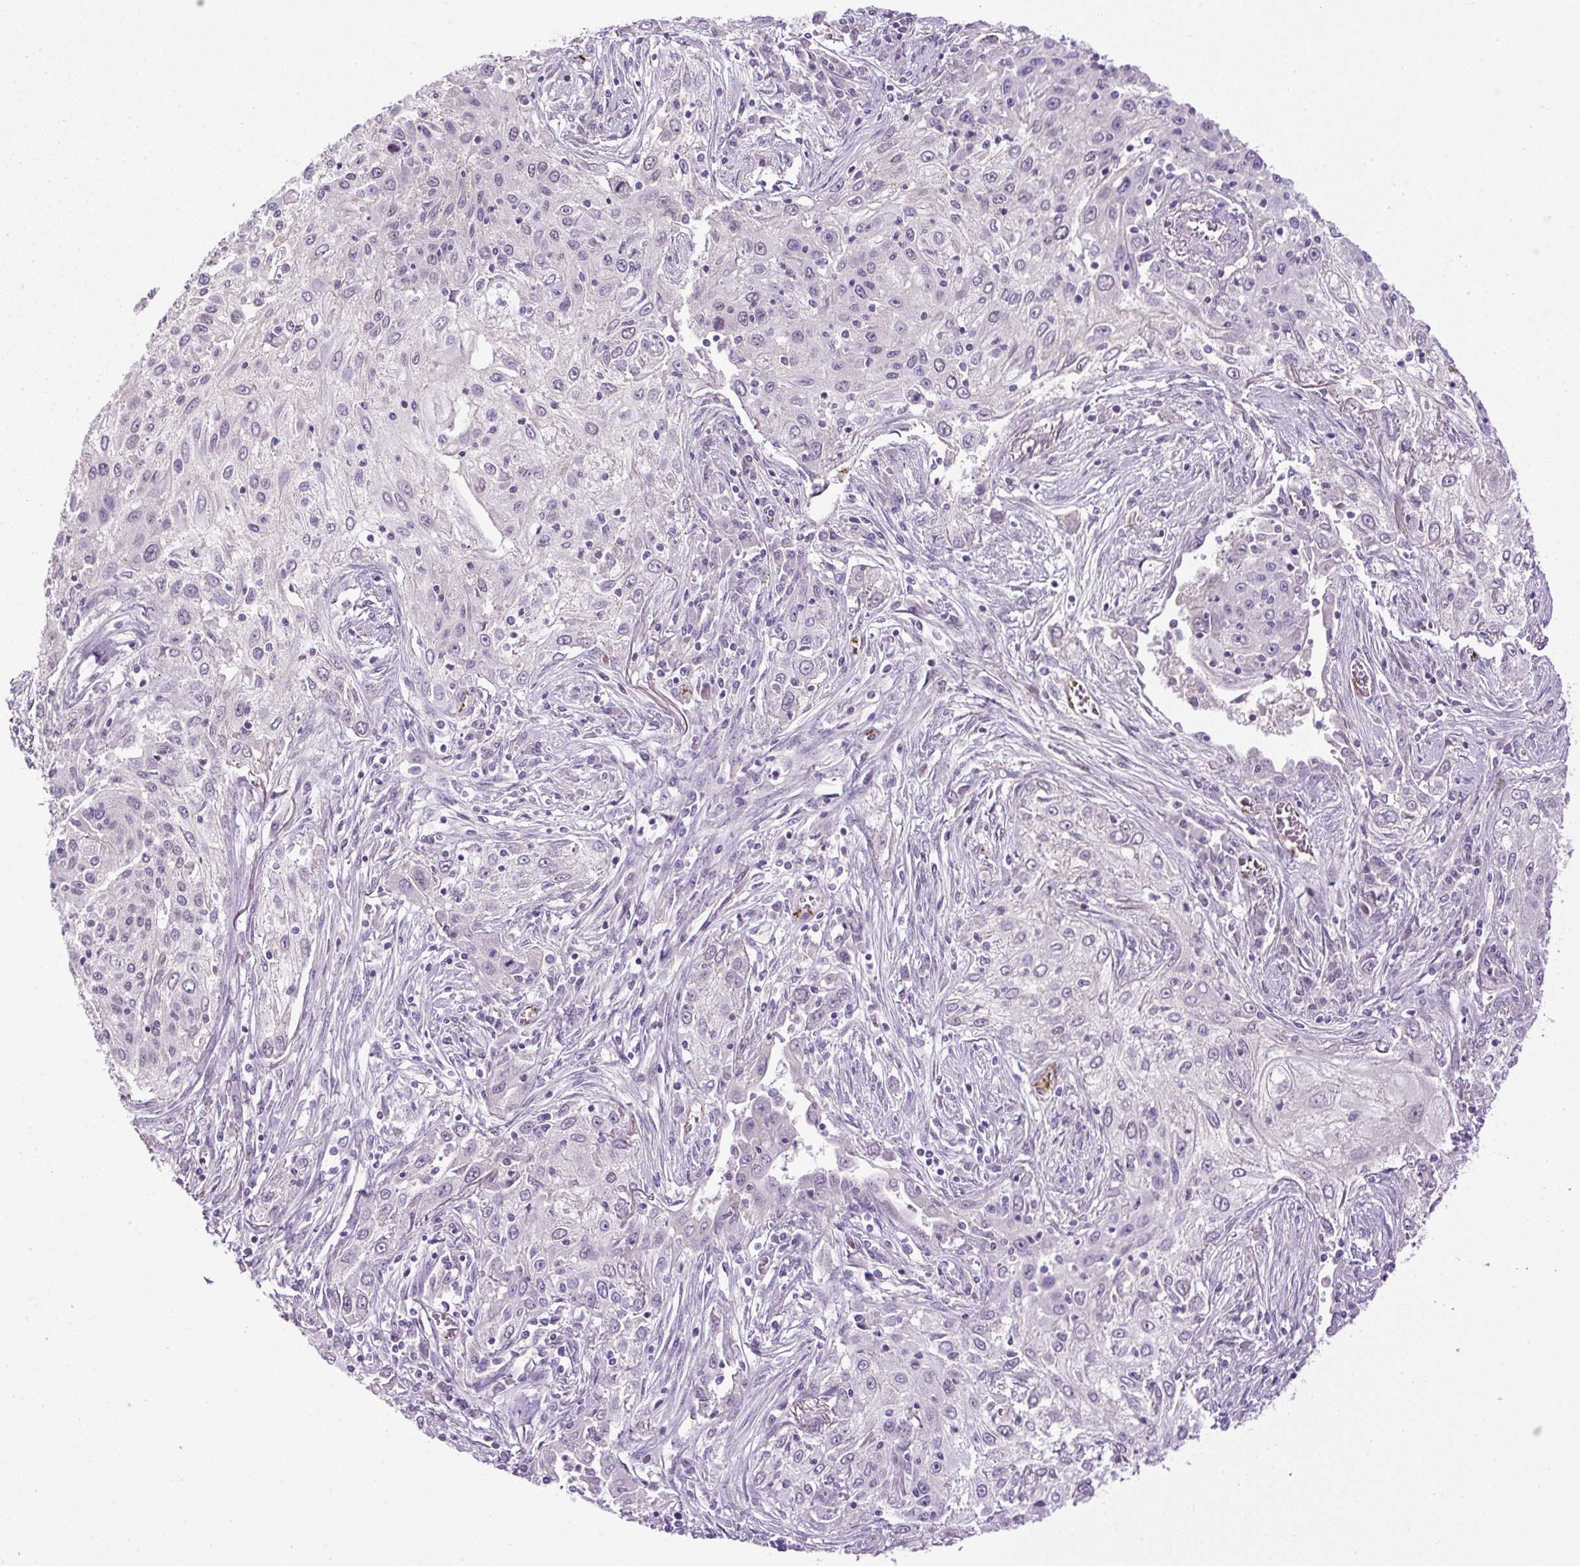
{"staining": {"intensity": "negative", "quantity": "none", "location": "none"}, "tissue": "lung cancer", "cell_type": "Tumor cells", "image_type": "cancer", "snomed": [{"axis": "morphology", "description": "Squamous cell carcinoma, NOS"}, {"axis": "topography", "description": "Lung"}], "caption": "Human lung cancer (squamous cell carcinoma) stained for a protein using immunohistochemistry demonstrates no staining in tumor cells.", "gene": "LEFTY2", "patient": {"sex": "female", "age": 69}}